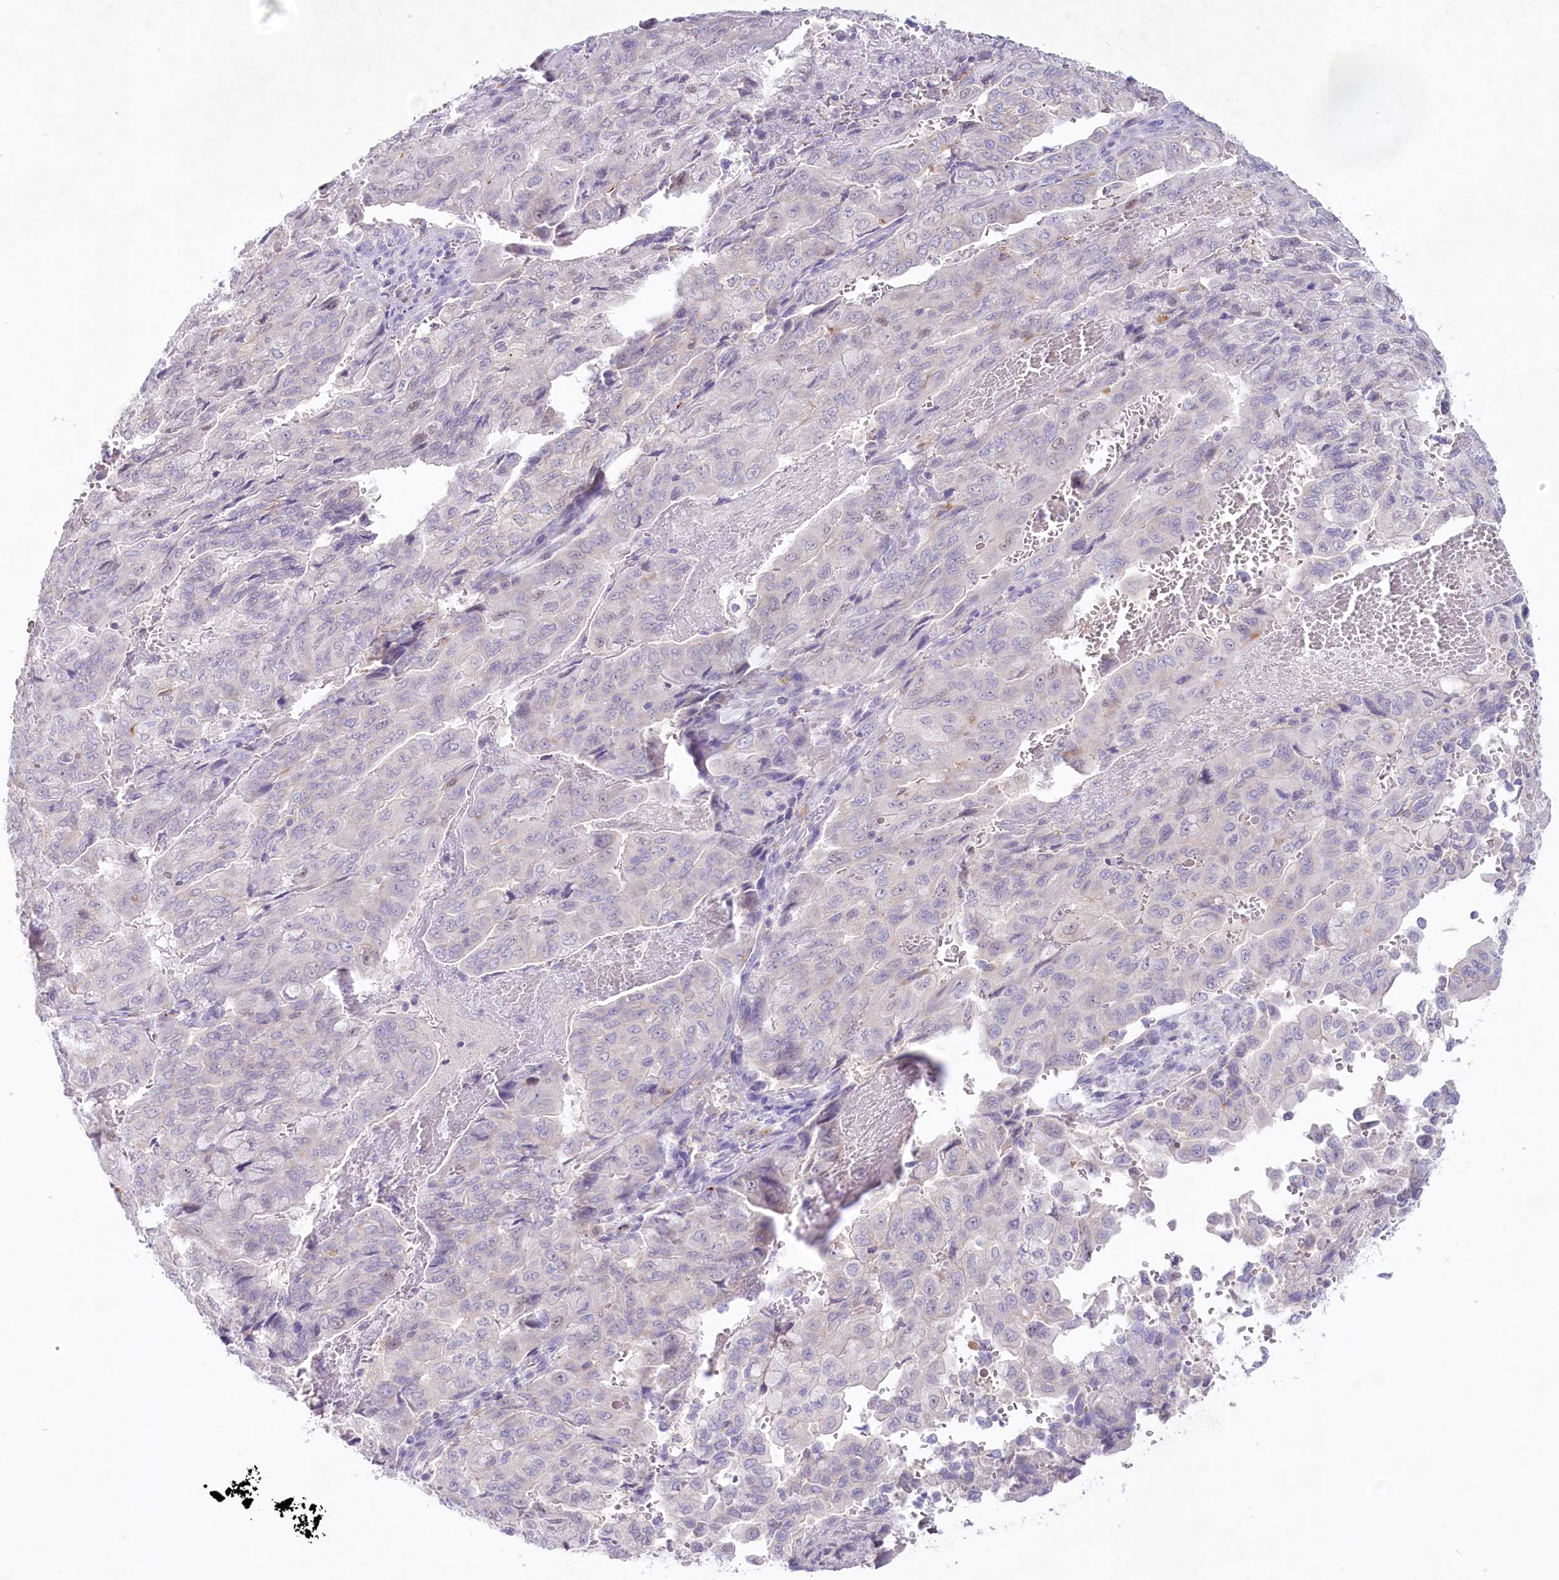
{"staining": {"intensity": "negative", "quantity": "none", "location": "none"}, "tissue": "pancreatic cancer", "cell_type": "Tumor cells", "image_type": "cancer", "snomed": [{"axis": "morphology", "description": "Adenocarcinoma, NOS"}, {"axis": "topography", "description": "Pancreas"}], "caption": "Protein analysis of pancreatic cancer (adenocarcinoma) shows no significant expression in tumor cells. (DAB immunohistochemistry (IHC) with hematoxylin counter stain).", "gene": "PSAPL1", "patient": {"sex": "male", "age": 51}}